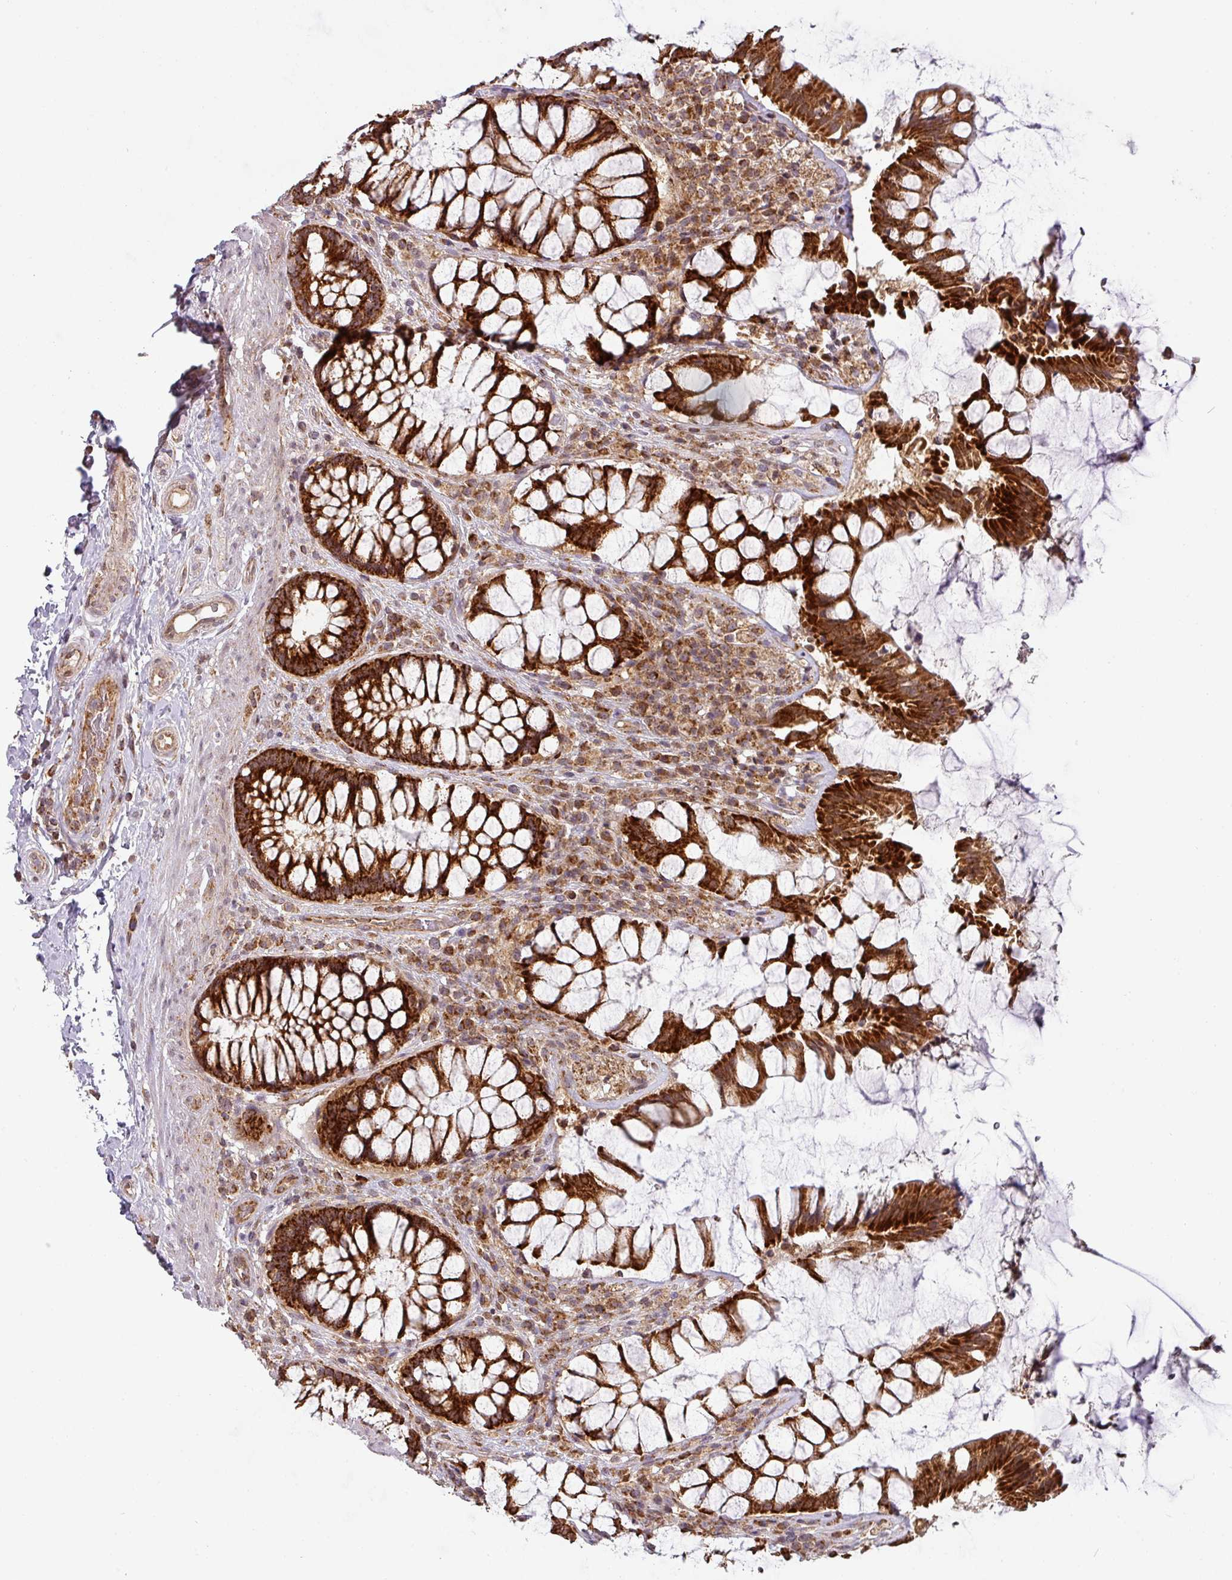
{"staining": {"intensity": "strong", "quantity": ">75%", "location": "cytoplasmic/membranous"}, "tissue": "rectum", "cell_type": "Glandular cells", "image_type": "normal", "snomed": [{"axis": "morphology", "description": "Normal tissue, NOS"}, {"axis": "topography", "description": "Rectum"}], "caption": "Rectum was stained to show a protein in brown. There is high levels of strong cytoplasmic/membranous positivity in about >75% of glandular cells. The staining is performed using DAB (3,3'-diaminobenzidine) brown chromogen to label protein expression. The nuclei are counter-stained blue using hematoxylin.", "gene": "MRPS16", "patient": {"sex": "female", "age": 58}}